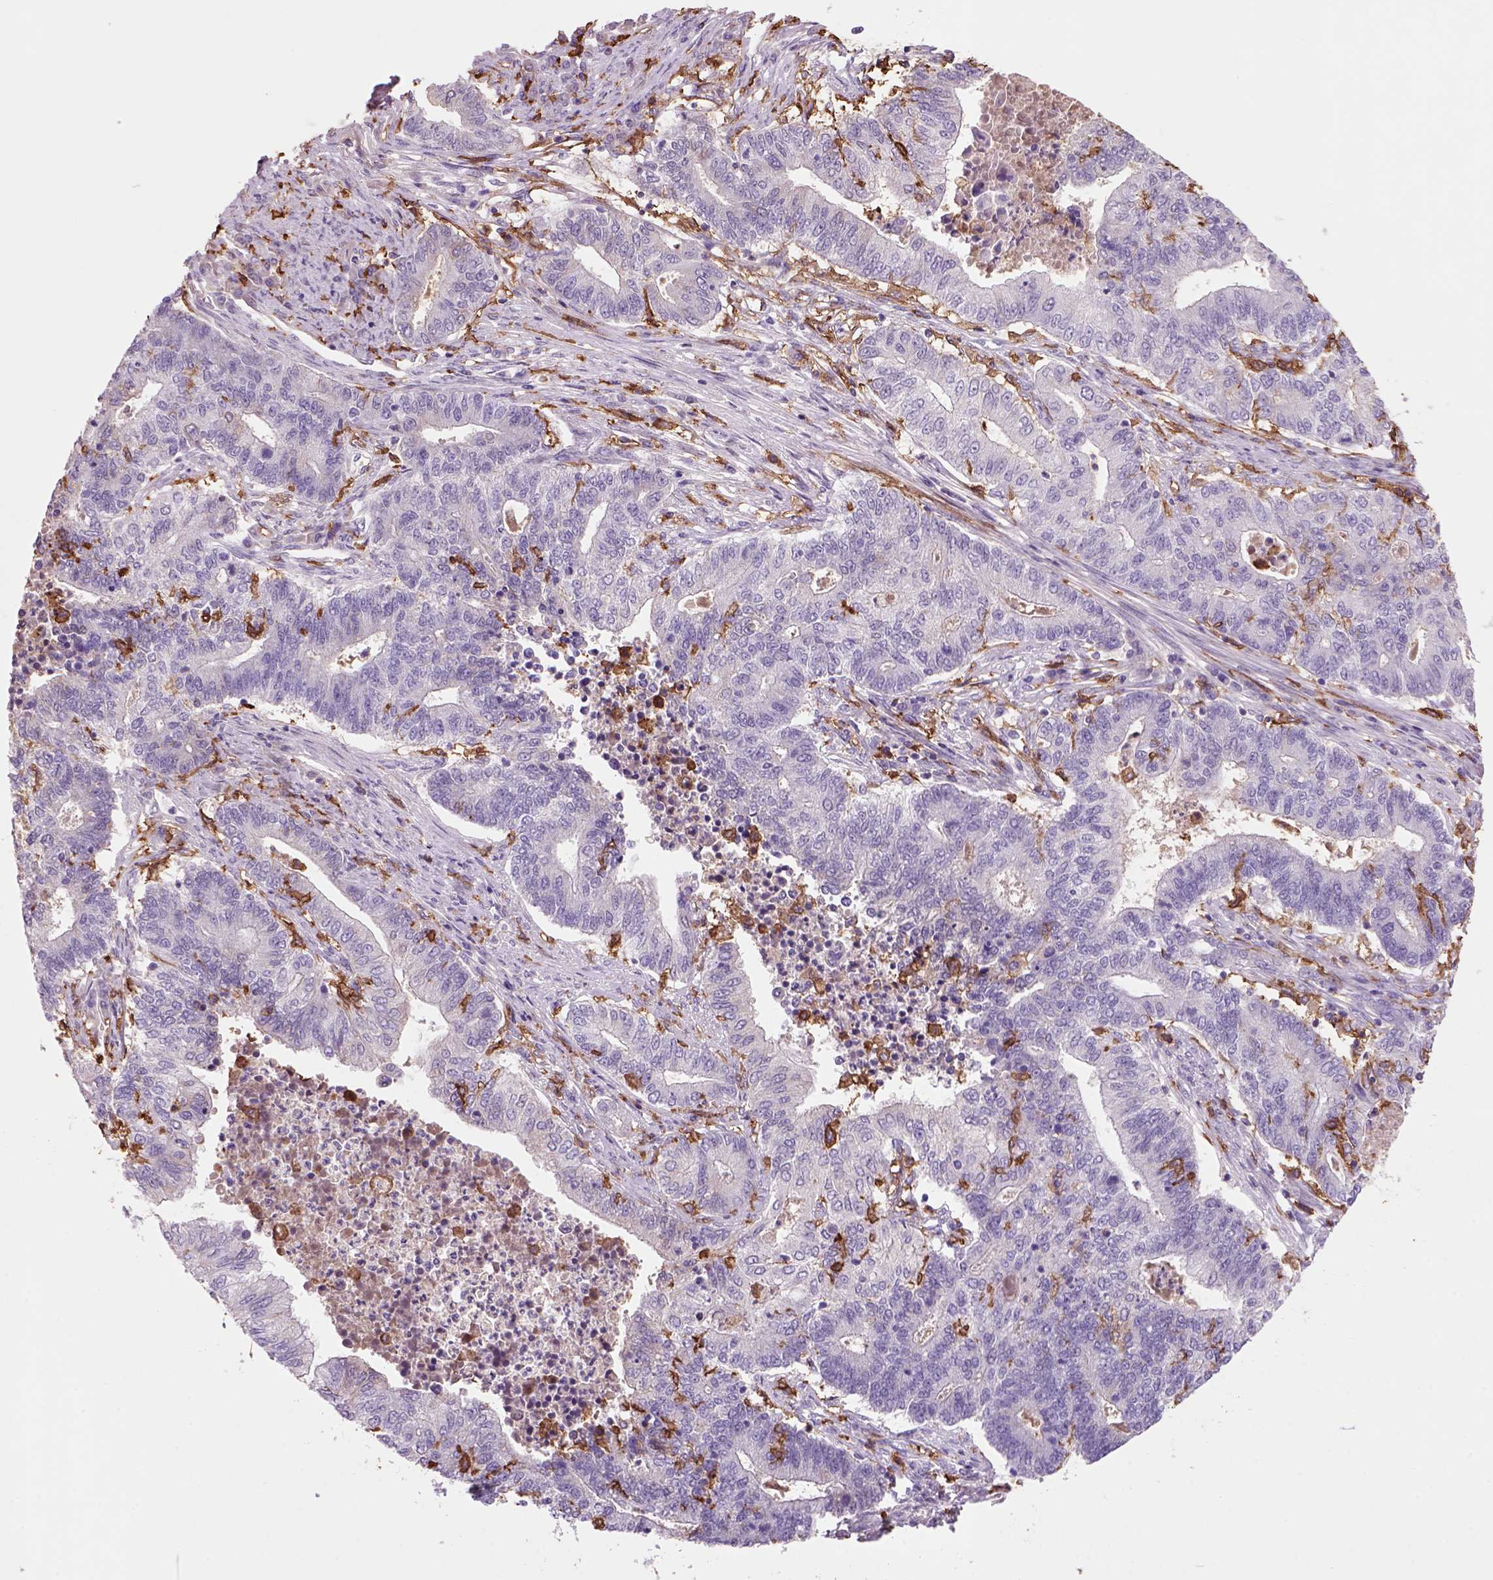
{"staining": {"intensity": "negative", "quantity": "none", "location": "none"}, "tissue": "endometrial cancer", "cell_type": "Tumor cells", "image_type": "cancer", "snomed": [{"axis": "morphology", "description": "Adenocarcinoma, NOS"}, {"axis": "topography", "description": "Uterus"}, {"axis": "topography", "description": "Endometrium"}], "caption": "Endometrial adenocarcinoma was stained to show a protein in brown. There is no significant staining in tumor cells.", "gene": "CD14", "patient": {"sex": "female", "age": 54}}